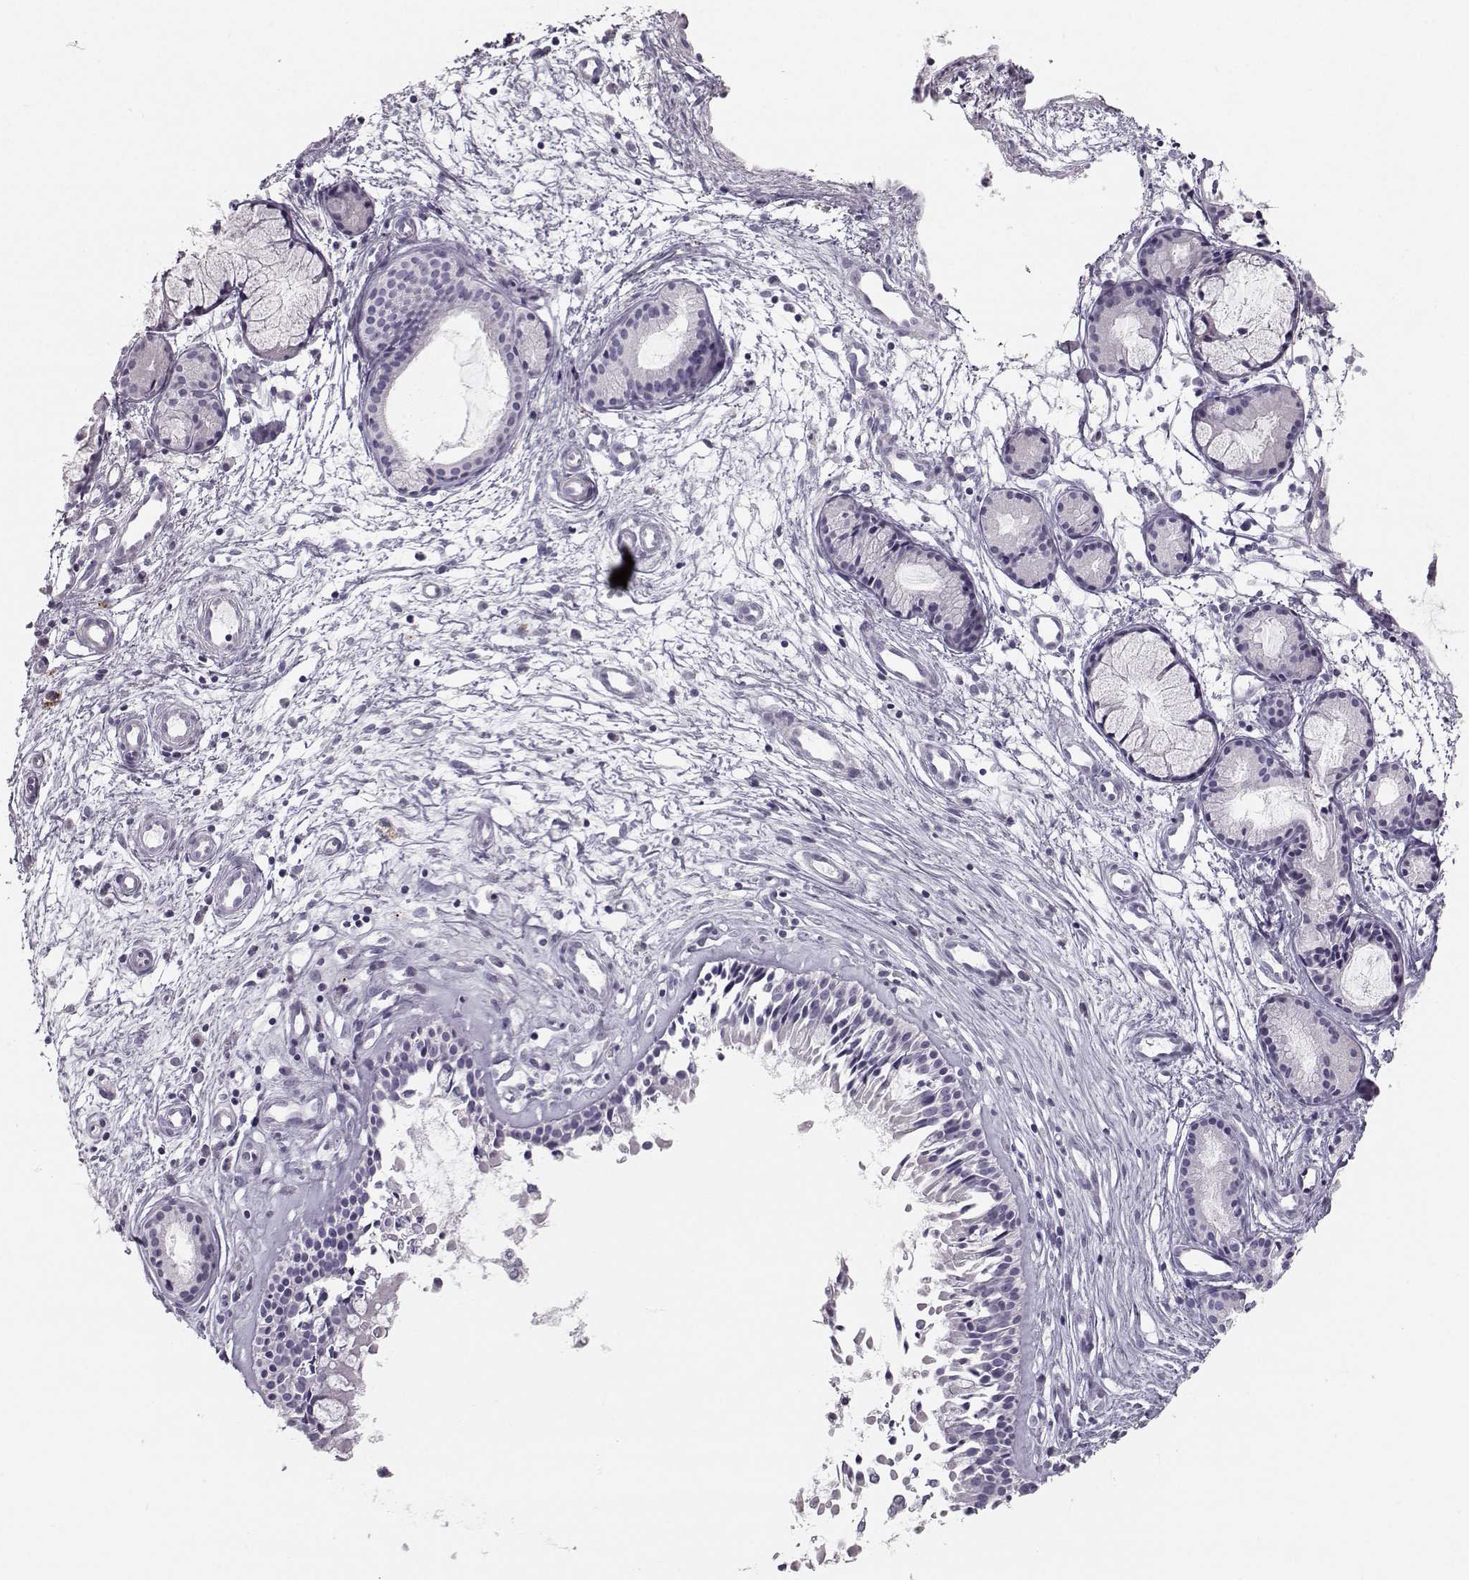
{"staining": {"intensity": "weak", "quantity": "<25%", "location": "cytoplasmic/membranous"}, "tissue": "nasopharynx", "cell_type": "Respiratory epithelial cells", "image_type": "normal", "snomed": [{"axis": "morphology", "description": "Normal tissue, NOS"}, {"axis": "topography", "description": "Nasopharynx"}], "caption": "Immunohistochemistry (IHC) of normal nasopharynx displays no staining in respiratory epithelial cells. The staining is performed using DAB brown chromogen with nuclei counter-stained in using hematoxylin.", "gene": "CASR", "patient": {"sex": "female", "age": 47}}